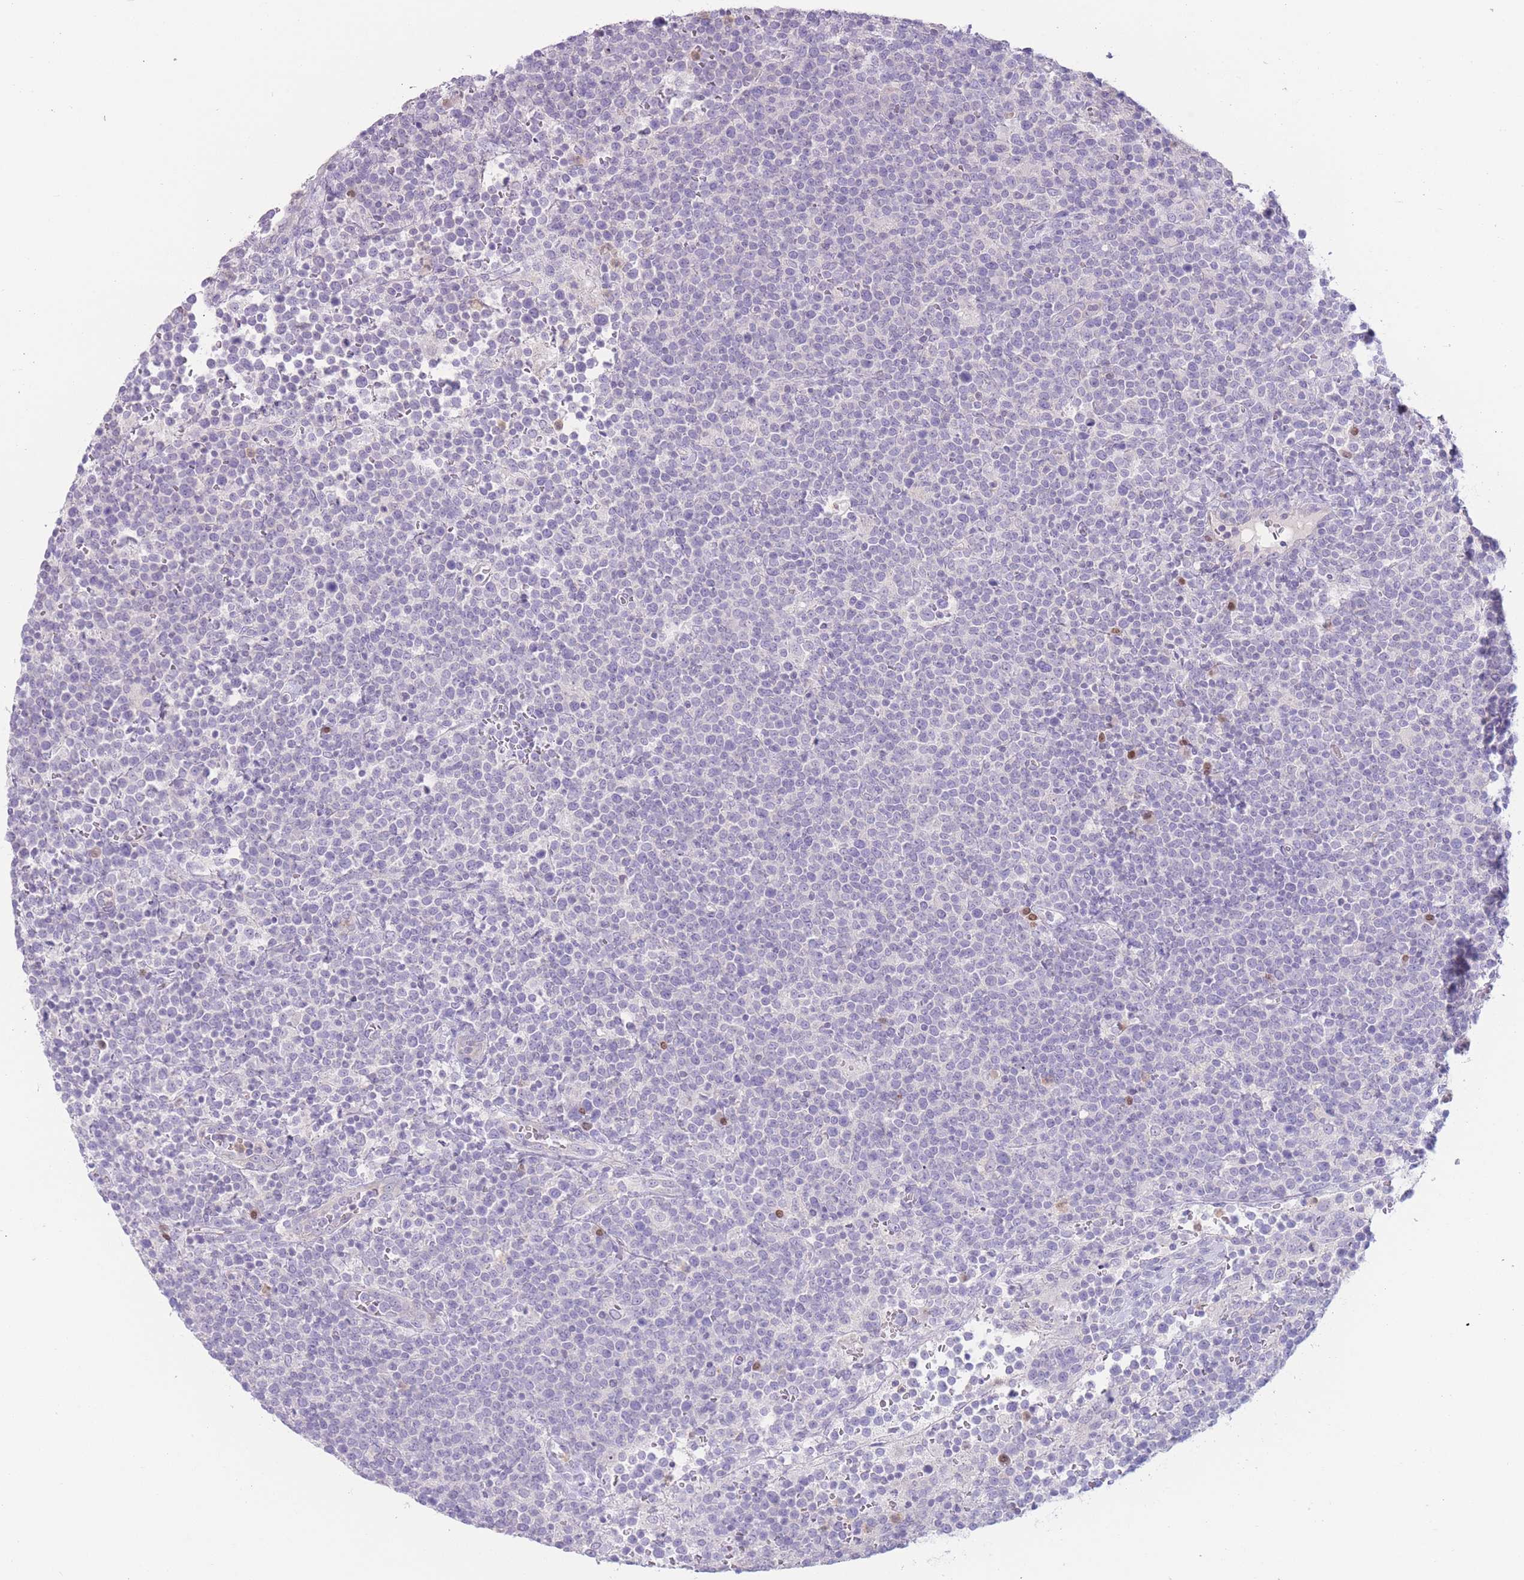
{"staining": {"intensity": "negative", "quantity": "none", "location": "none"}, "tissue": "lymphoma", "cell_type": "Tumor cells", "image_type": "cancer", "snomed": [{"axis": "morphology", "description": "Malignant lymphoma, non-Hodgkin's type, High grade"}, {"axis": "topography", "description": "Lymph node"}], "caption": "Image shows no significant protein staining in tumor cells of lymphoma.", "gene": "BHLHA15", "patient": {"sex": "male", "age": 61}}